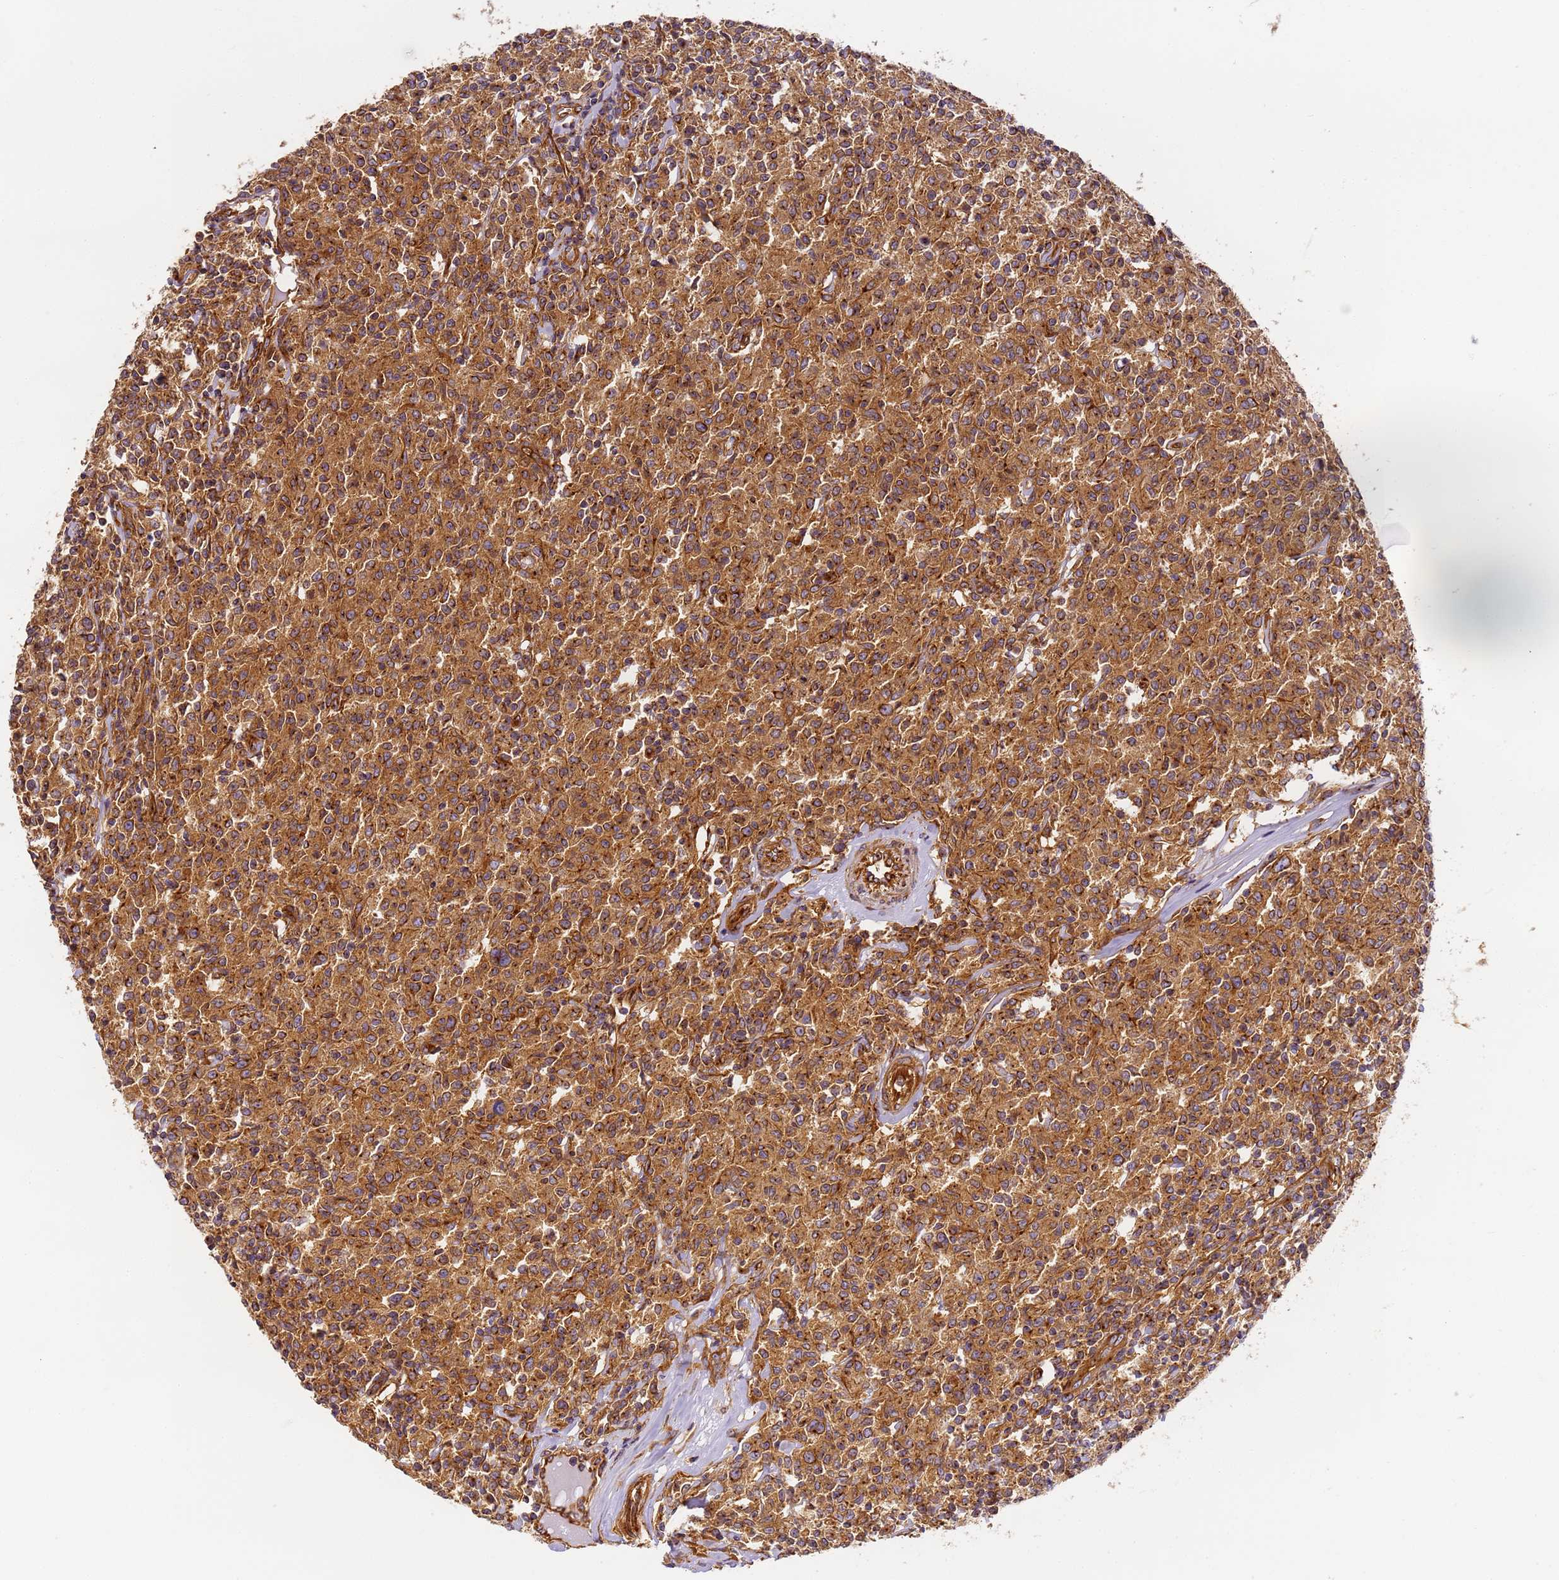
{"staining": {"intensity": "moderate", "quantity": ">75%", "location": "cytoplasmic/membranous"}, "tissue": "lymphoma", "cell_type": "Tumor cells", "image_type": "cancer", "snomed": [{"axis": "morphology", "description": "Malignant lymphoma, non-Hodgkin's type, Low grade"}, {"axis": "topography", "description": "Small intestine"}], "caption": "Tumor cells show medium levels of moderate cytoplasmic/membranous positivity in about >75% of cells in human low-grade malignant lymphoma, non-Hodgkin's type. Ihc stains the protein in brown and the nuclei are stained blue.", "gene": "DYNC1I2", "patient": {"sex": "female", "age": 59}}